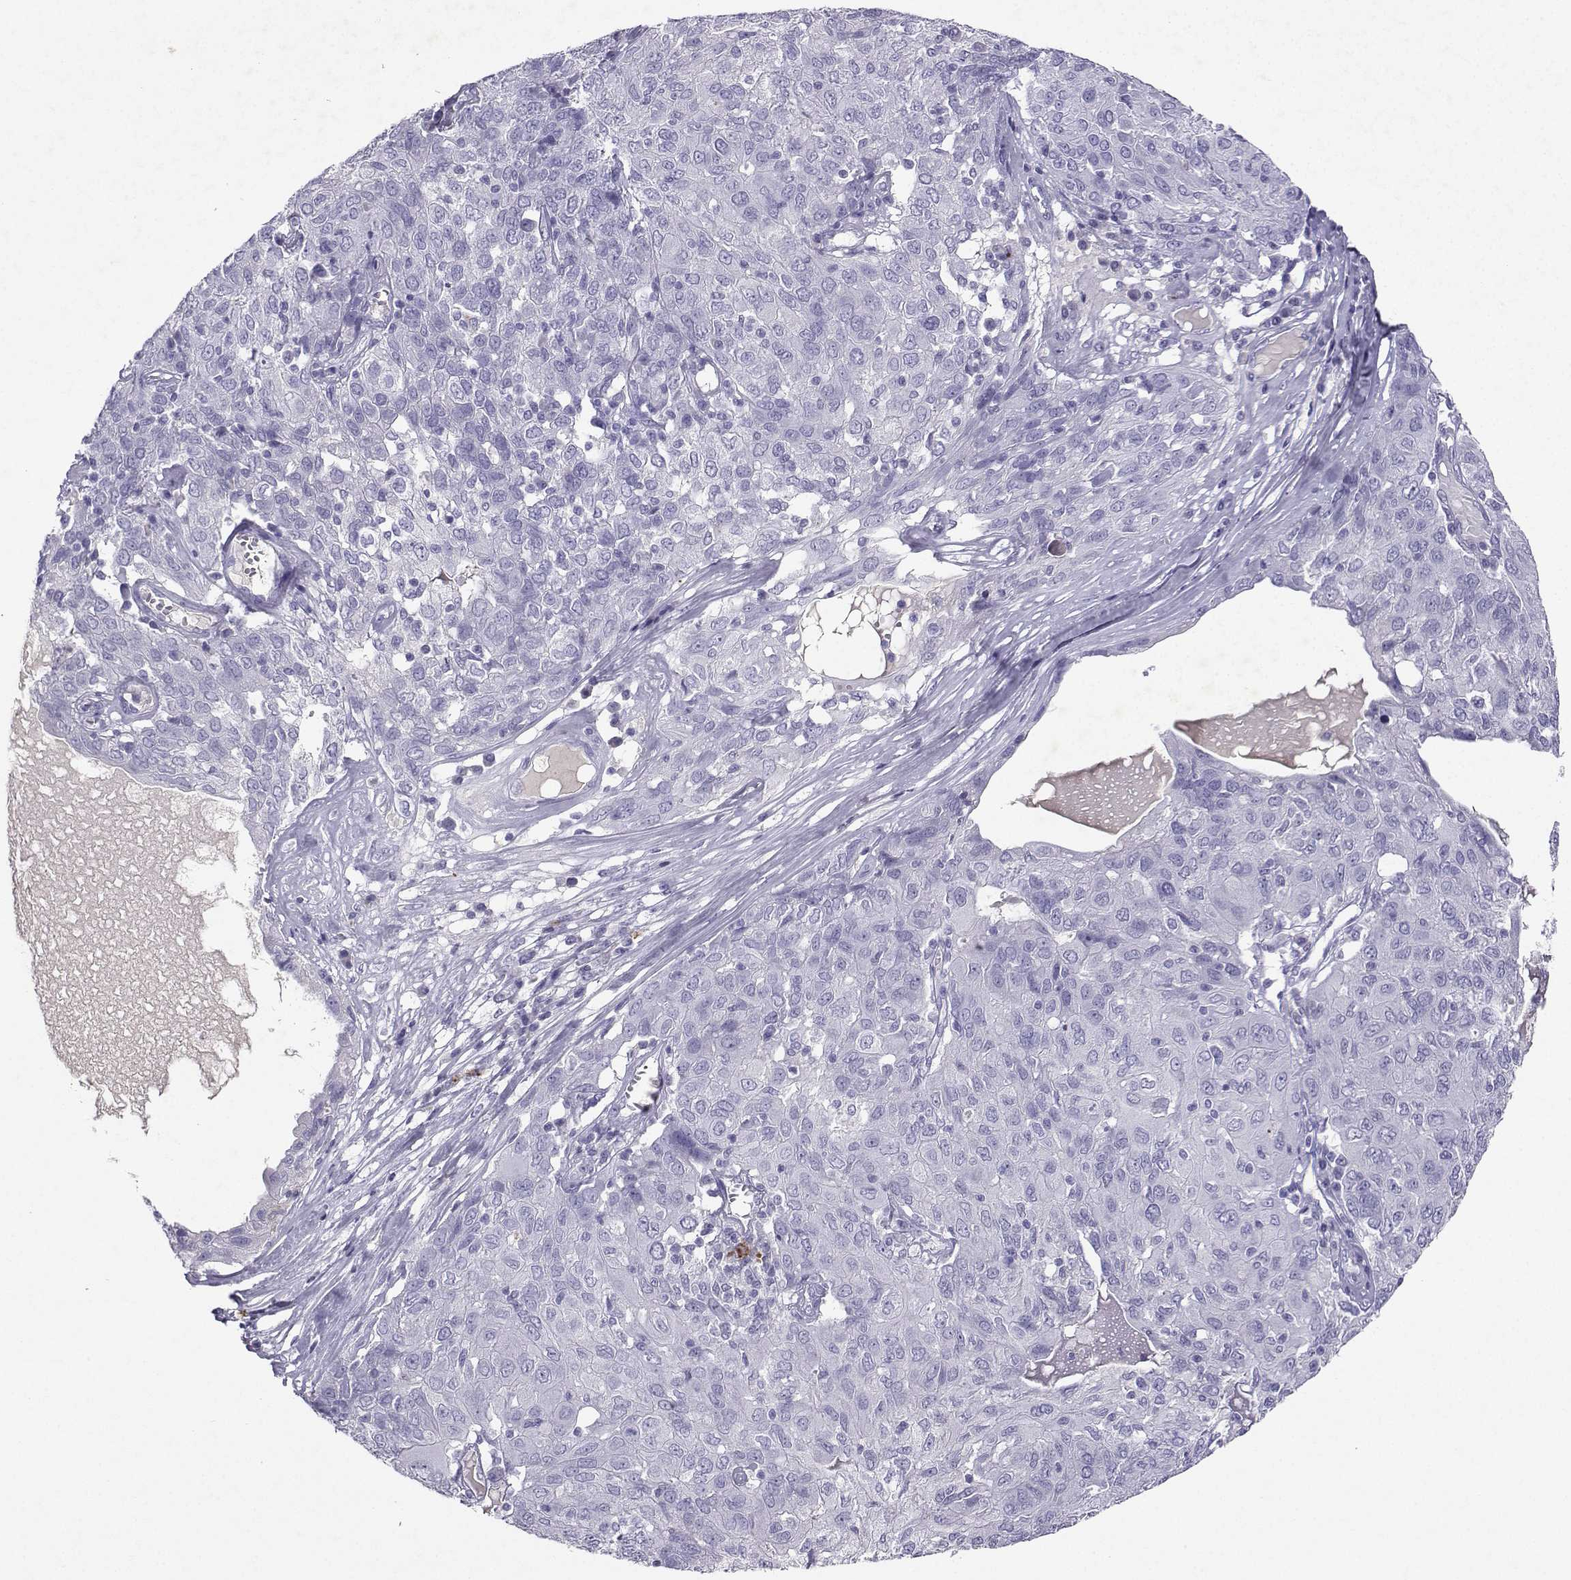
{"staining": {"intensity": "negative", "quantity": "none", "location": "none"}, "tissue": "ovarian cancer", "cell_type": "Tumor cells", "image_type": "cancer", "snomed": [{"axis": "morphology", "description": "Carcinoma, endometroid"}, {"axis": "topography", "description": "Ovary"}], "caption": "Immunohistochemistry (IHC) photomicrograph of neoplastic tissue: human endometroid carcinoma (ovarian) stained with DAB (3,3'-diaminobenzidine) exhibits no significant protein positivity in tumor cells.", "gene": "GRIK4", "patient": {"sex": "female", "age": 50}}